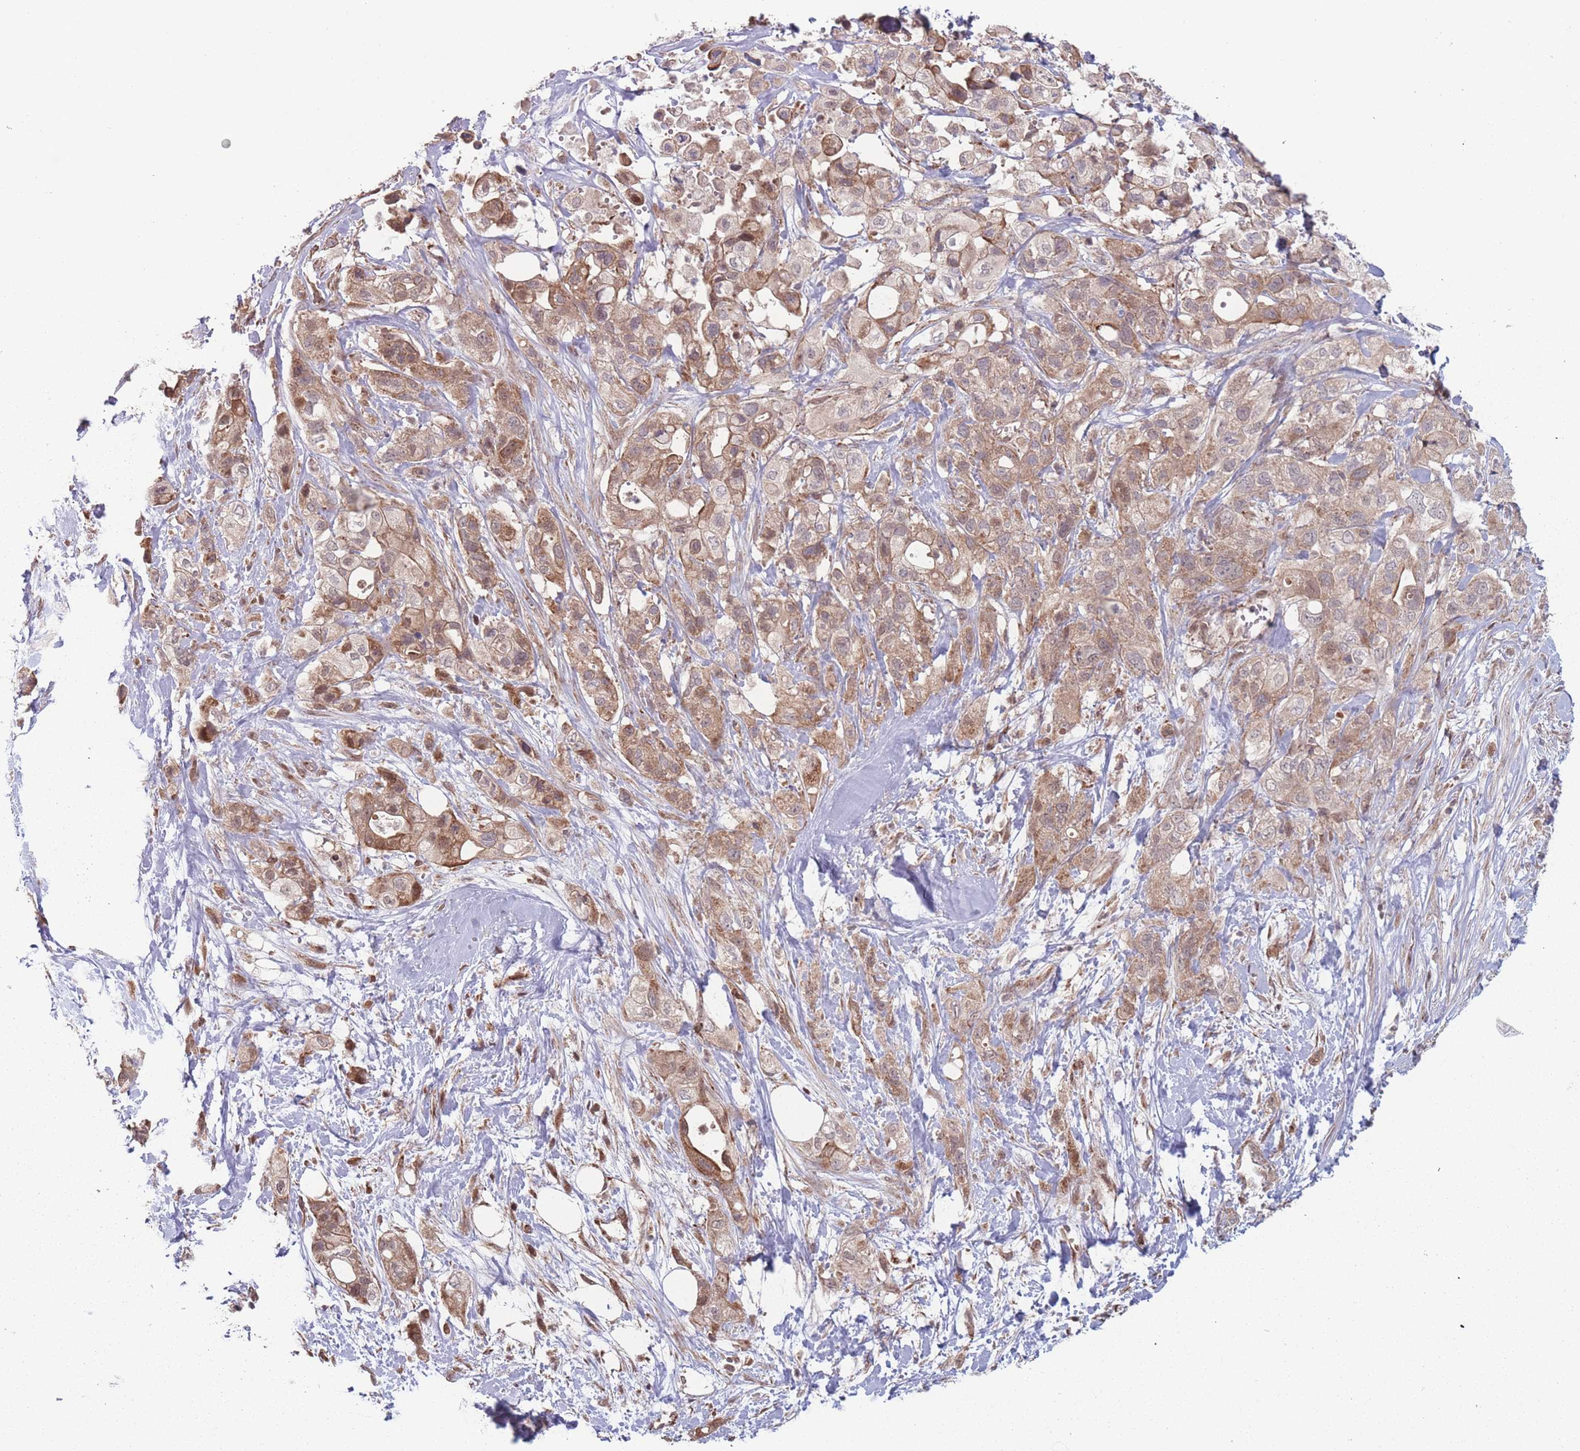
{"staining": {"intensity": "moderate", "quantity": ">75%", "location": "cytoplasmic/membranous"}, "tissue": "pancreatic cancer", "cell_type": "Tumor cells", "image_type": "cancer", "snomed": [{"axis": "morphology", "description": "Adenocarcinoma, NOS"}, {"axis": "topography", "description": "Pancreas"}], "caption": "This micrograph displays IHC staining of adenocarcinoma (pancreatic), with medium moderate cytoplasmic/membranous expression in about >75% of tumor cells.", "gene": "RPS18", "patient": {"sex": "male", "age": 44}}